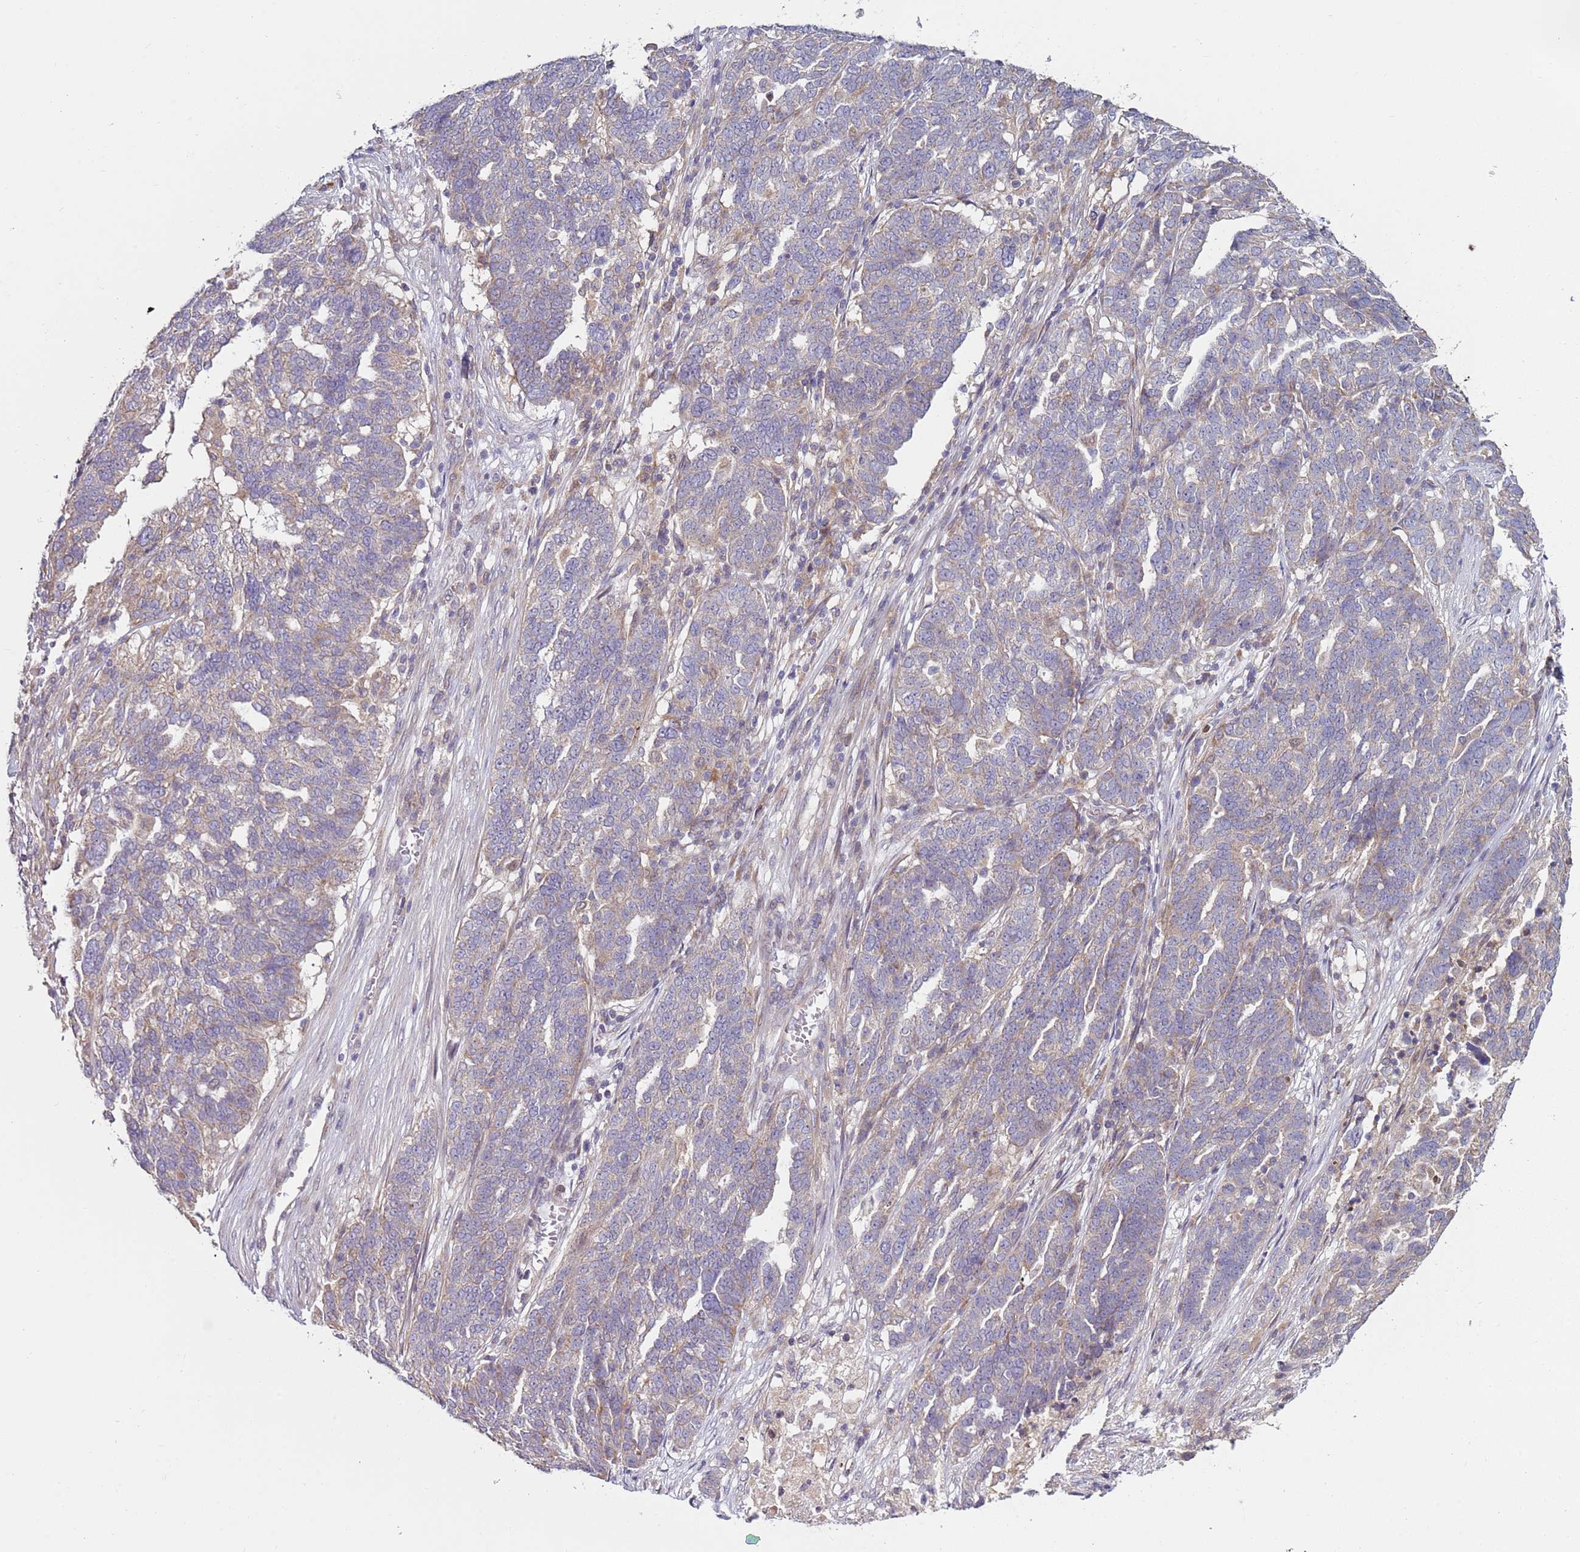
{"staining": {"intensity": "weak", "quantity": "<25%", "location": "cytoplasmic/membranous"}, "tissue": "ovarian cancer", "cell_type": "Tumor cells", "image_type": "cancer", "snomed": [{"axis": "morphology", "description": "Cystadenocarcinoma, serous, NOS"}, {"axis": "topography", "description": "Ovary"}], "caption": "Histopathology image shows no significant protein expression in tumor cells of ovarian serous cystadenocarcinoma.", "gene": "DIP2B", "patient": {"sex": "female", "age": 59}}